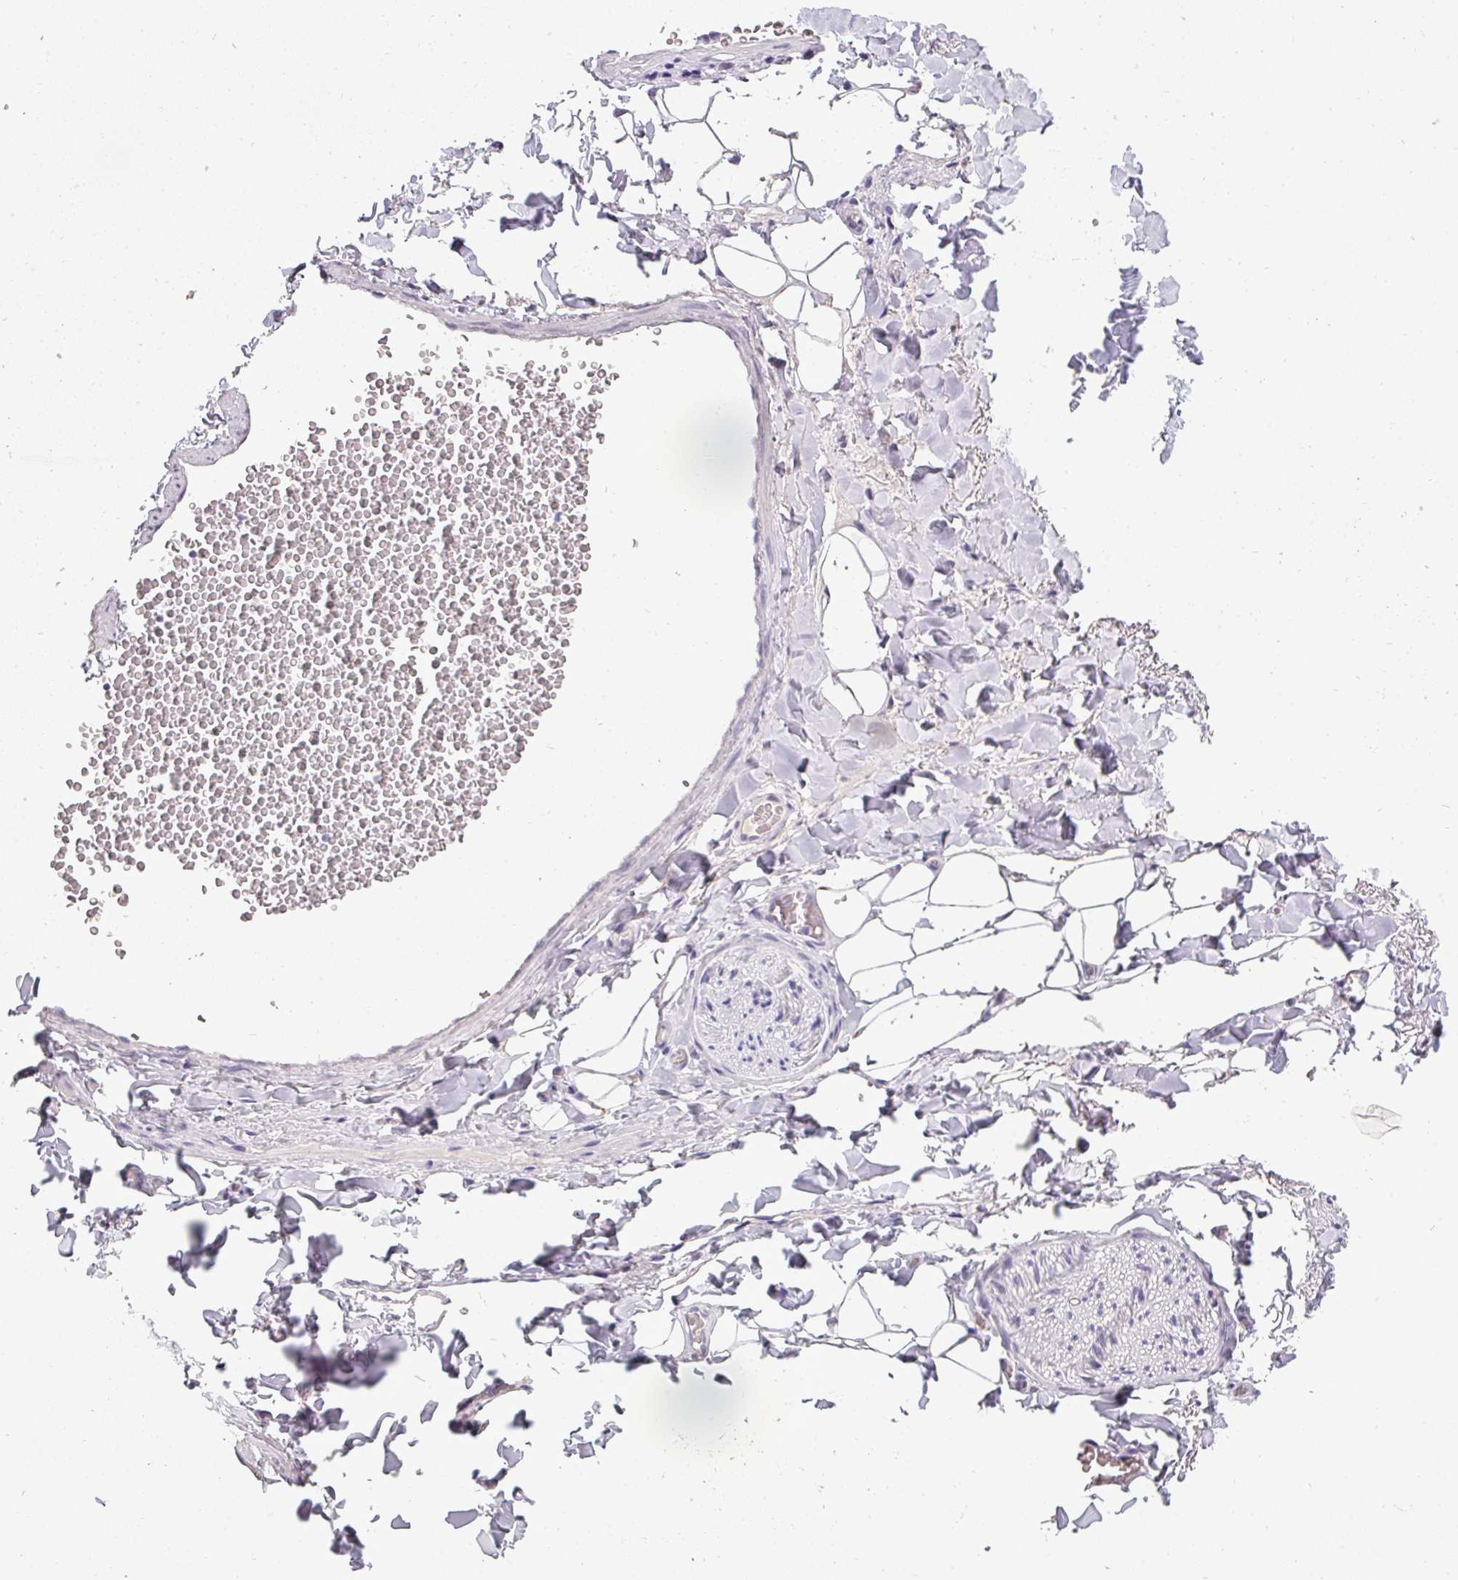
{"staining": {"intensity": "negative", "quantity": "none", "location": "none"}, "tissue": "adipose tissue", "cell_type": "Adipocytes", "image_type": "normal", "snomed": [{"axis": "morphology", "description": "Normal tissue, NOS"}, {"axis": "morphology", "description": "Carcinoma, NOS"}, {"axis": "topography", "description": "Pancreas"}, {"axis": "topography", "description": "Peripheral nerve tissue"}], "caption": "Benign adipose tissue was stained to show a protein in brown. There is no significant staining in adipocytes.", "gene": "ASXL3", "patient": {"sex": "female", "age": 29}}